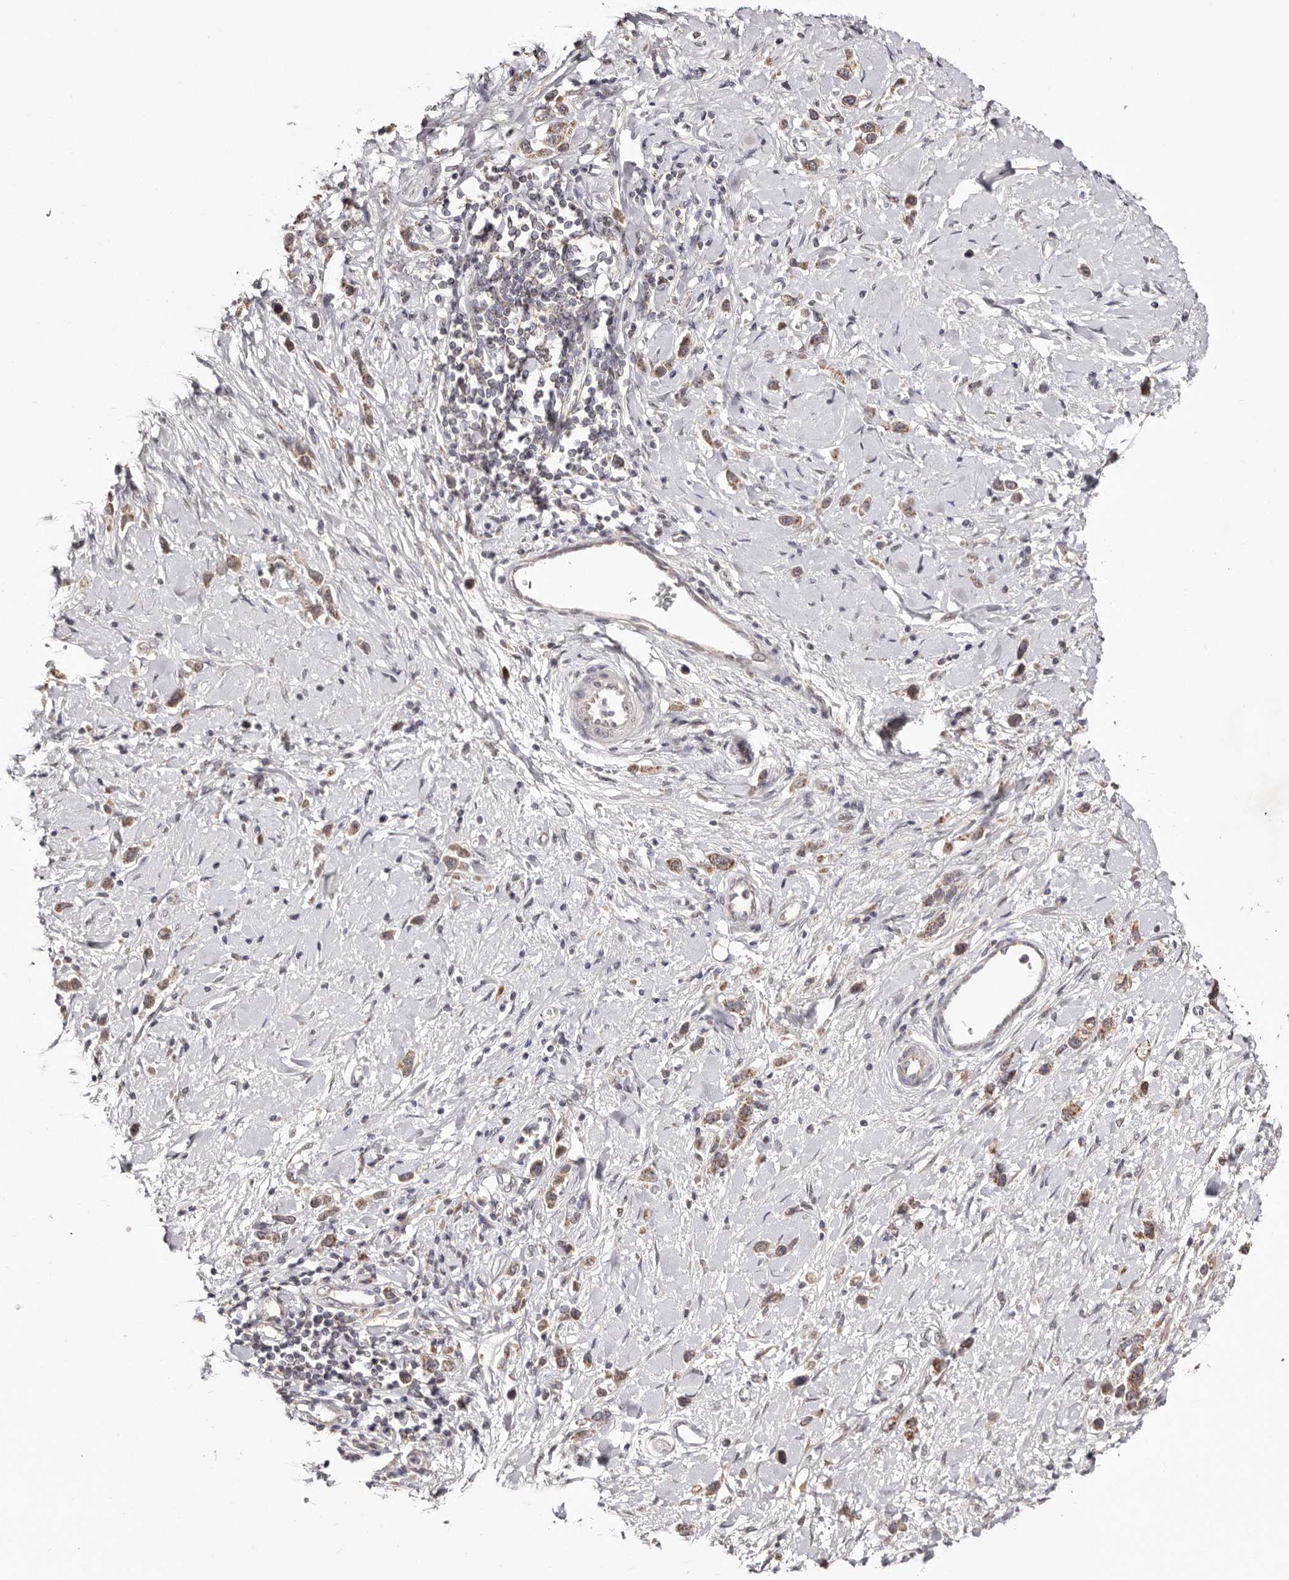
{"staining": {"intensity": "moderate", "quantity": ">75%", "location": "cytoplasmic/membranous"}, "tissue": "stomach cancer", "cell_type": "Tumor cells", "image_type": "cancer", "snomed": [{"axis": "morphology", "description": "Adenocarcinoma, NOS"}, {"axis": "topography", "description": "Stomach"}], "caption": "Immunohistochemistry (IHC) histopathology image of neoplastic tissue: human stomach cancer stained using immunohistochemistry shows medium levels of moderate protein expression localized specifically in the cytoplasmic/membranous of tumor cells, appearing as a cytoplasmic/membranous brown color.", "gene": "EGR3", "patient": {"sex": "female", "age": 65}}